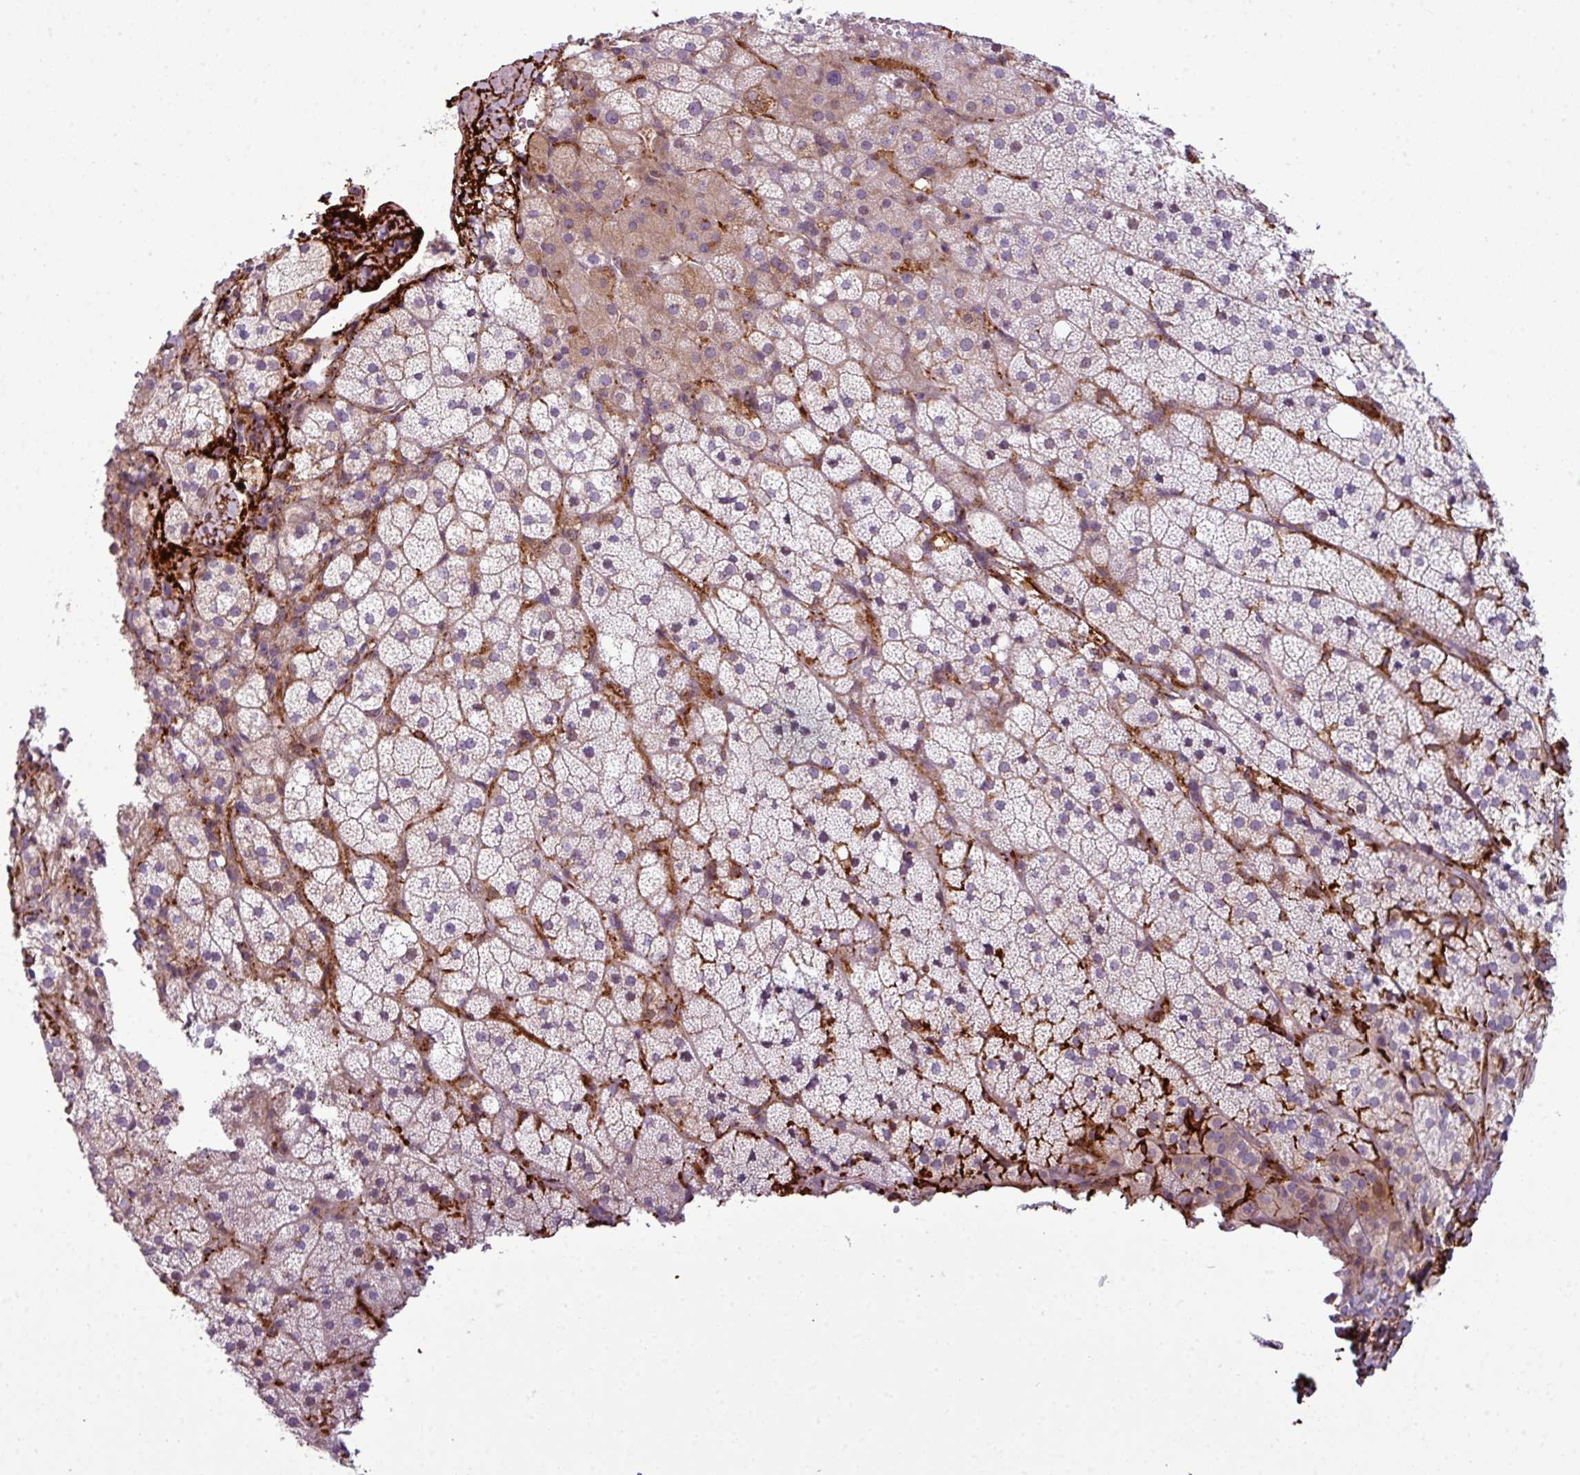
{"staining": {"intensity": "moderate", "quantity": "<25%", "location": "cytoplasmic/membranous"}, "tissue": "adrenal gland", "cell_type": "Glandular cells", "image_type": "normal", "snomed": [{"axis": "morphology", "description": "Normal tissue, NOS"}, {"axis": "topography", "description": "Adrenal gland"}], "caption": "Protein expression analysis of normal human adrenal gland reveals moderate cytoplasmic/membranous expression in about <25% of glandular cells. Using DAB (brown) and hematoxylin (blue) stains, captured at high magnification using brightfield microscopy.", "gene": "COL8A1", "patient": {"sex": "male", "age": 53}}